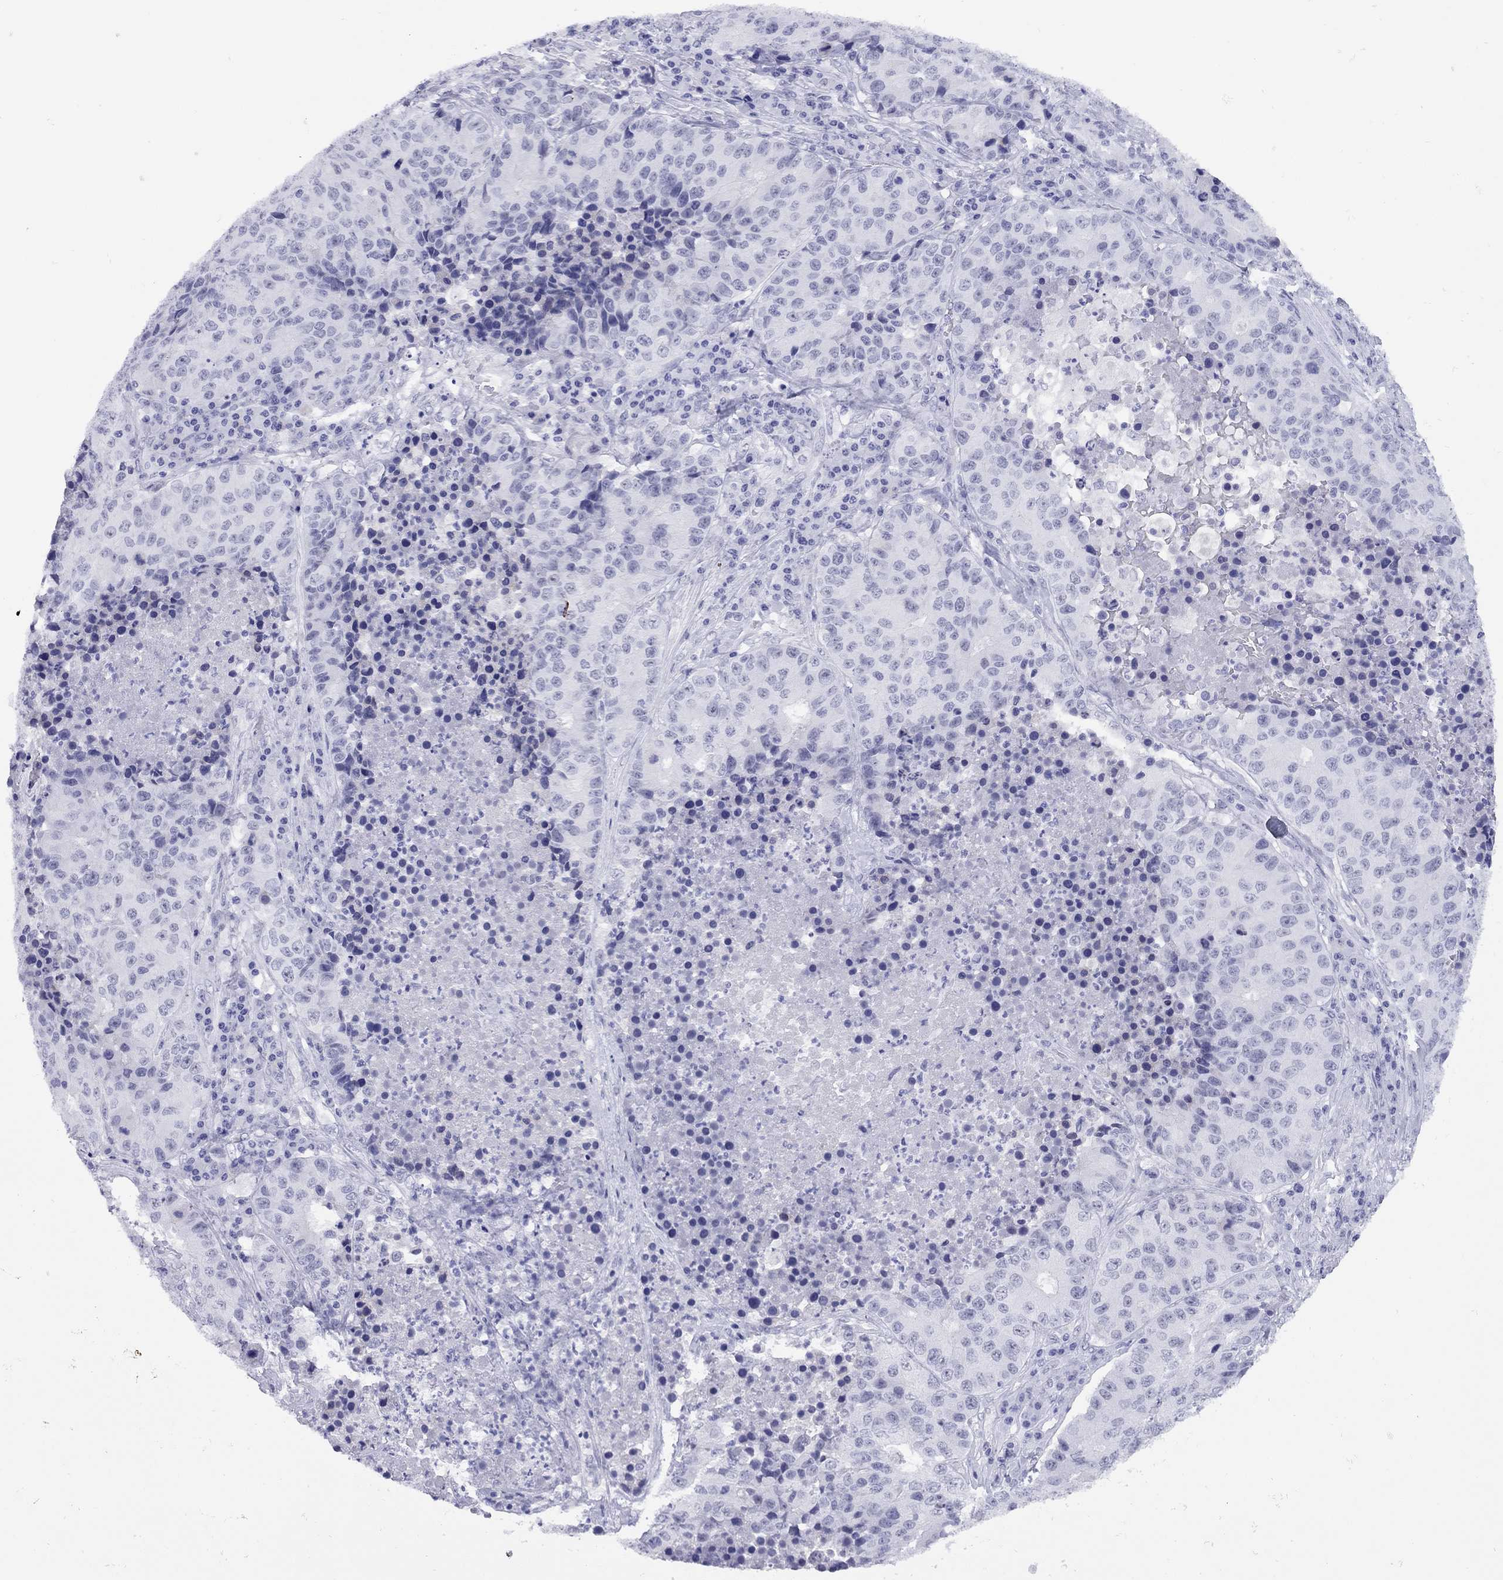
{"staining": {"intensity": "negative", "quantity": "none", "location": "none"}, "tissue": "stomach cancer", "cell_type": "Tumor cells", "image_type": "cancer", "snomed": [{"axis": "morphology", "description": "Adenocarcinoma, NOS"}, {"axis": "topography", "description": "Stomach"}], "caption": "The micrograph shows no significant expression in tumor cells of stomach cancer (adenocarcinoma). (DAB IHC, high magnification).", "gene": "LYAR", "patient": {"sex": "male", "age": 71}}